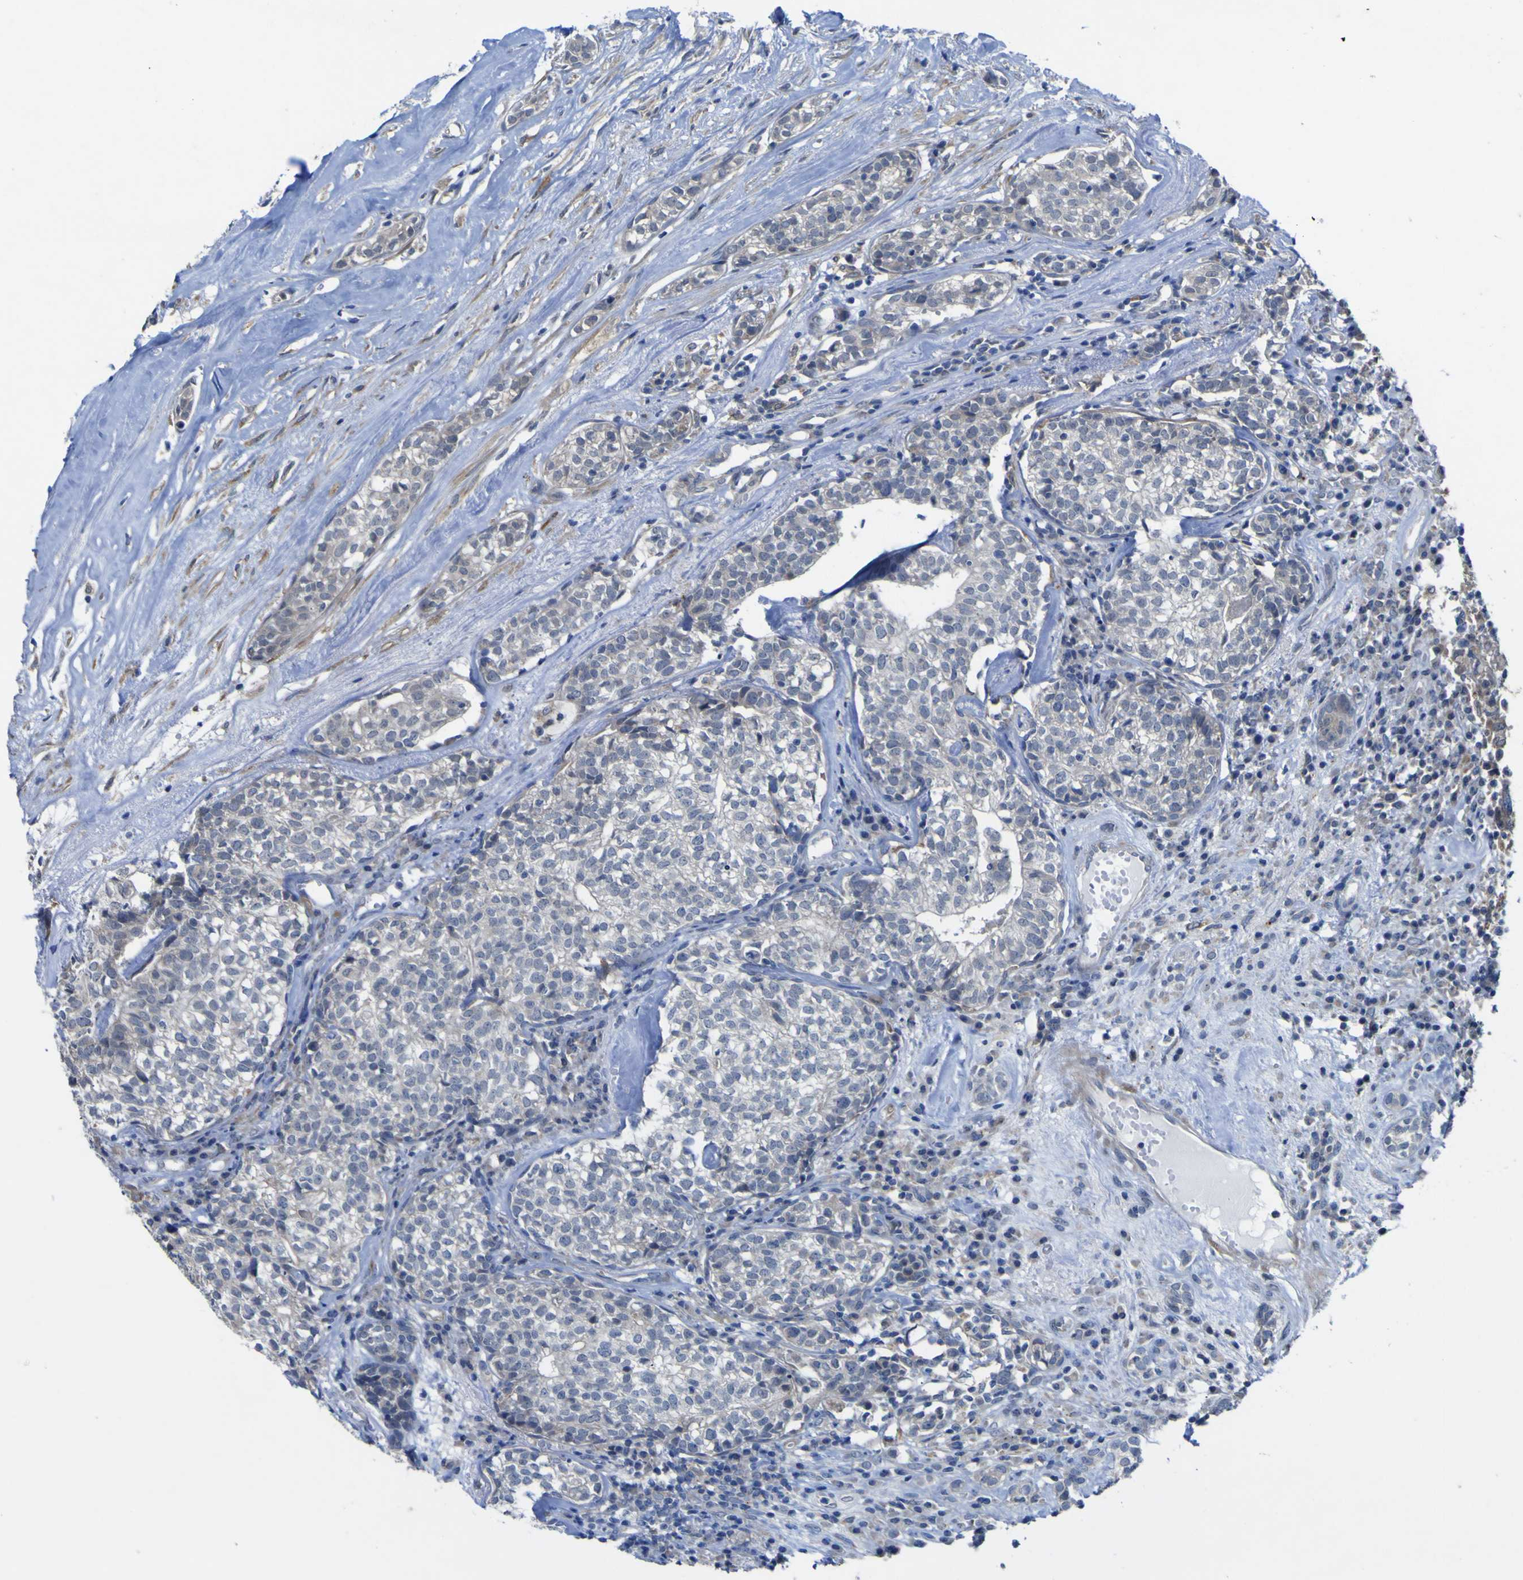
{"staining": {"intensity": "negative", "quantity": "none", "location": "none"}, "tissue": "head and neck cancer", "cell_type": "Tumor cells", "image_type": "cancer", "snomed": [{"axis": "morphology", "description": "Adenocarcinoma, NOS"}, {"axis": "topography", "description": "Salivary gland"}, {"axis": "topography", "description": "Head-Neck"}], "caption": "There is no significant expression in tumor cells of adenocarcinoma (head and neck). The staining is performed using DAB brown chromogen with nuclei counter-stained in using hematoxylin.", "gene": "TNFRSF11A", "patient": {"sex": "female", "age": 65}}